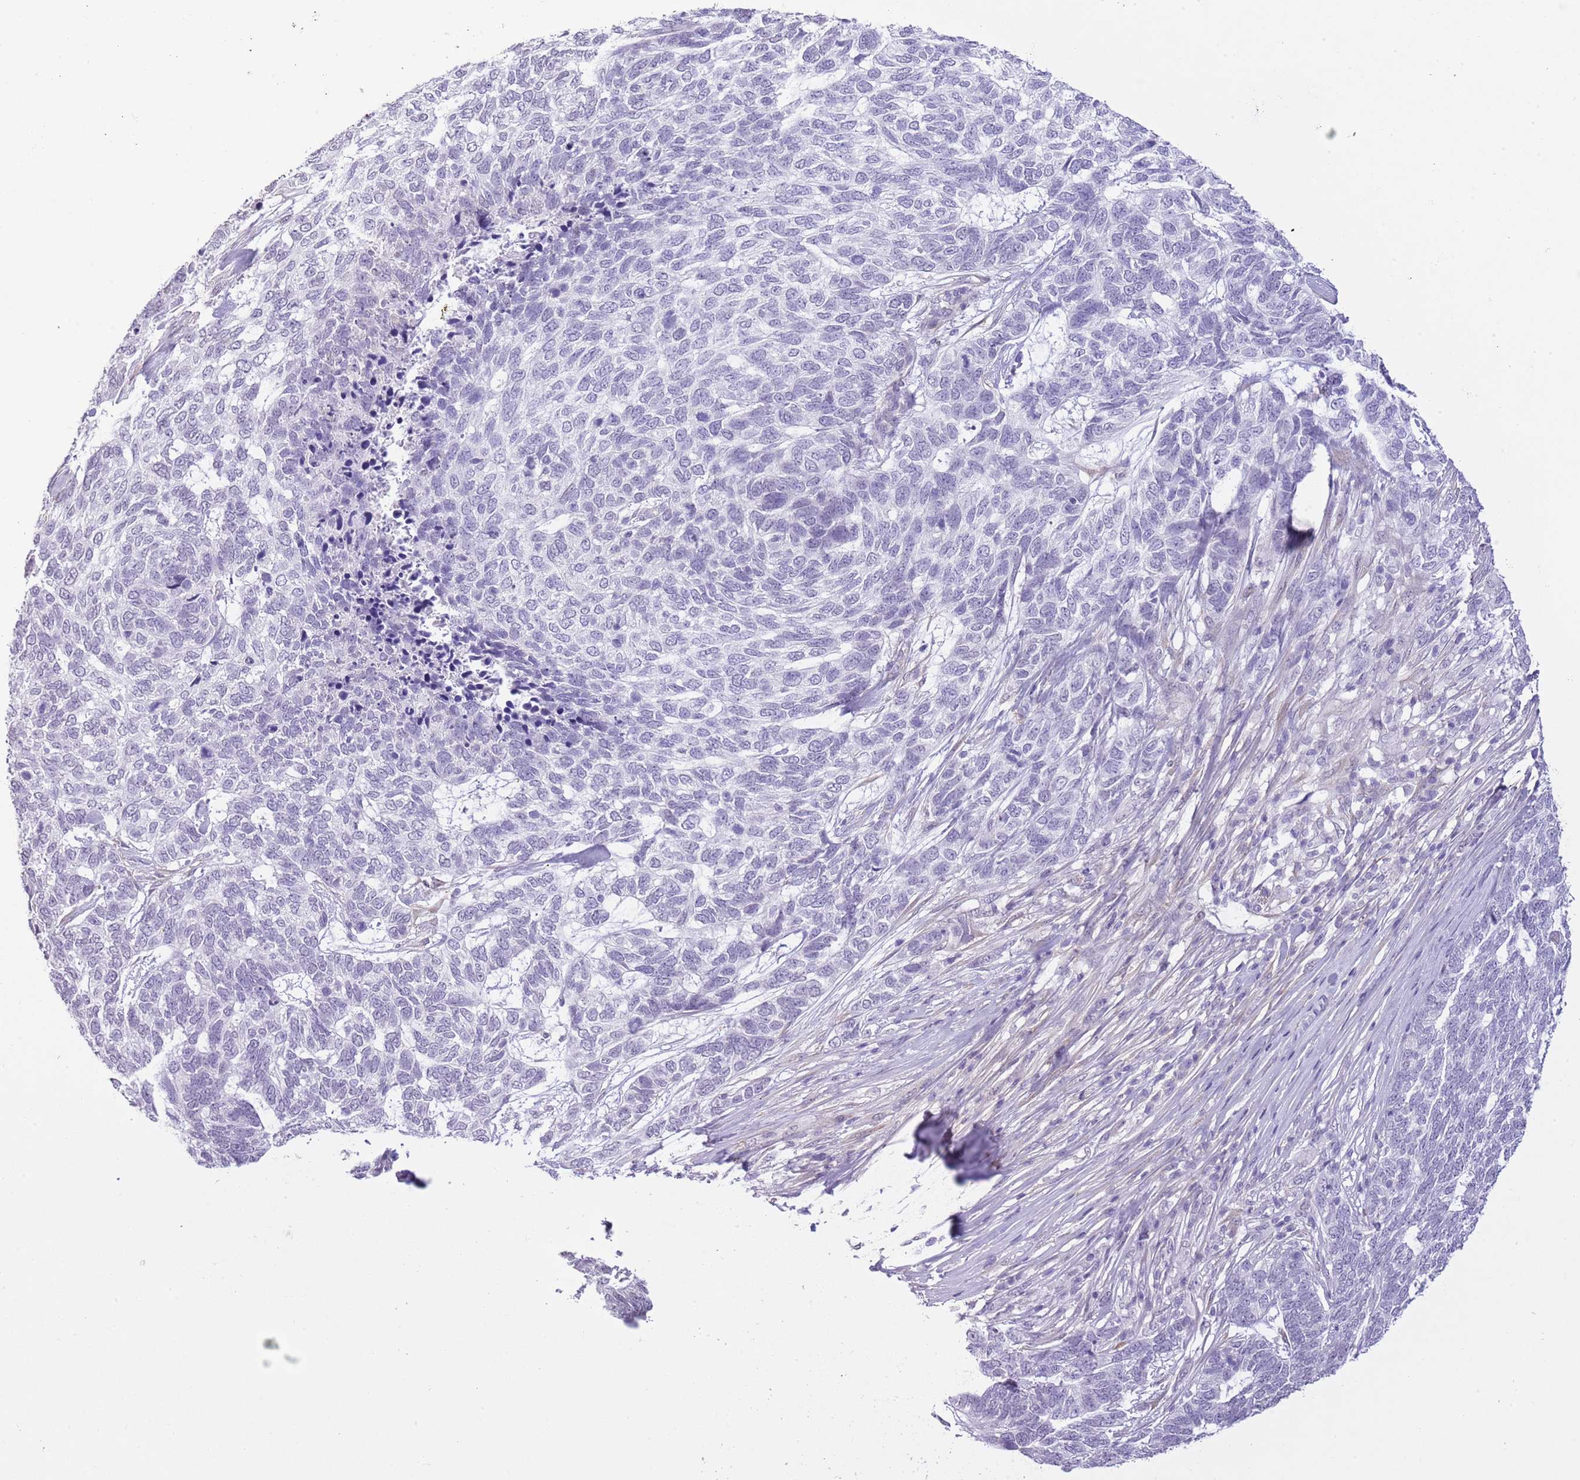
{"staining": {"intensity": "negative", "quantity": "none", "location": "none"}, "tissue": "skin cancer", "cell_type": "Tumor cells", "image_type": "cancer", "snomed": [{"axis": "morphology", "description": "Basal cell carcinoma"}, {"axis": "topography", "description": "Skin"}], "caption": "Immunohistochemical staining of skin cancer displays no significant expression in tumor cells.", "gene": "MIDN", "patient": {"sex": "female", "age": 65}}